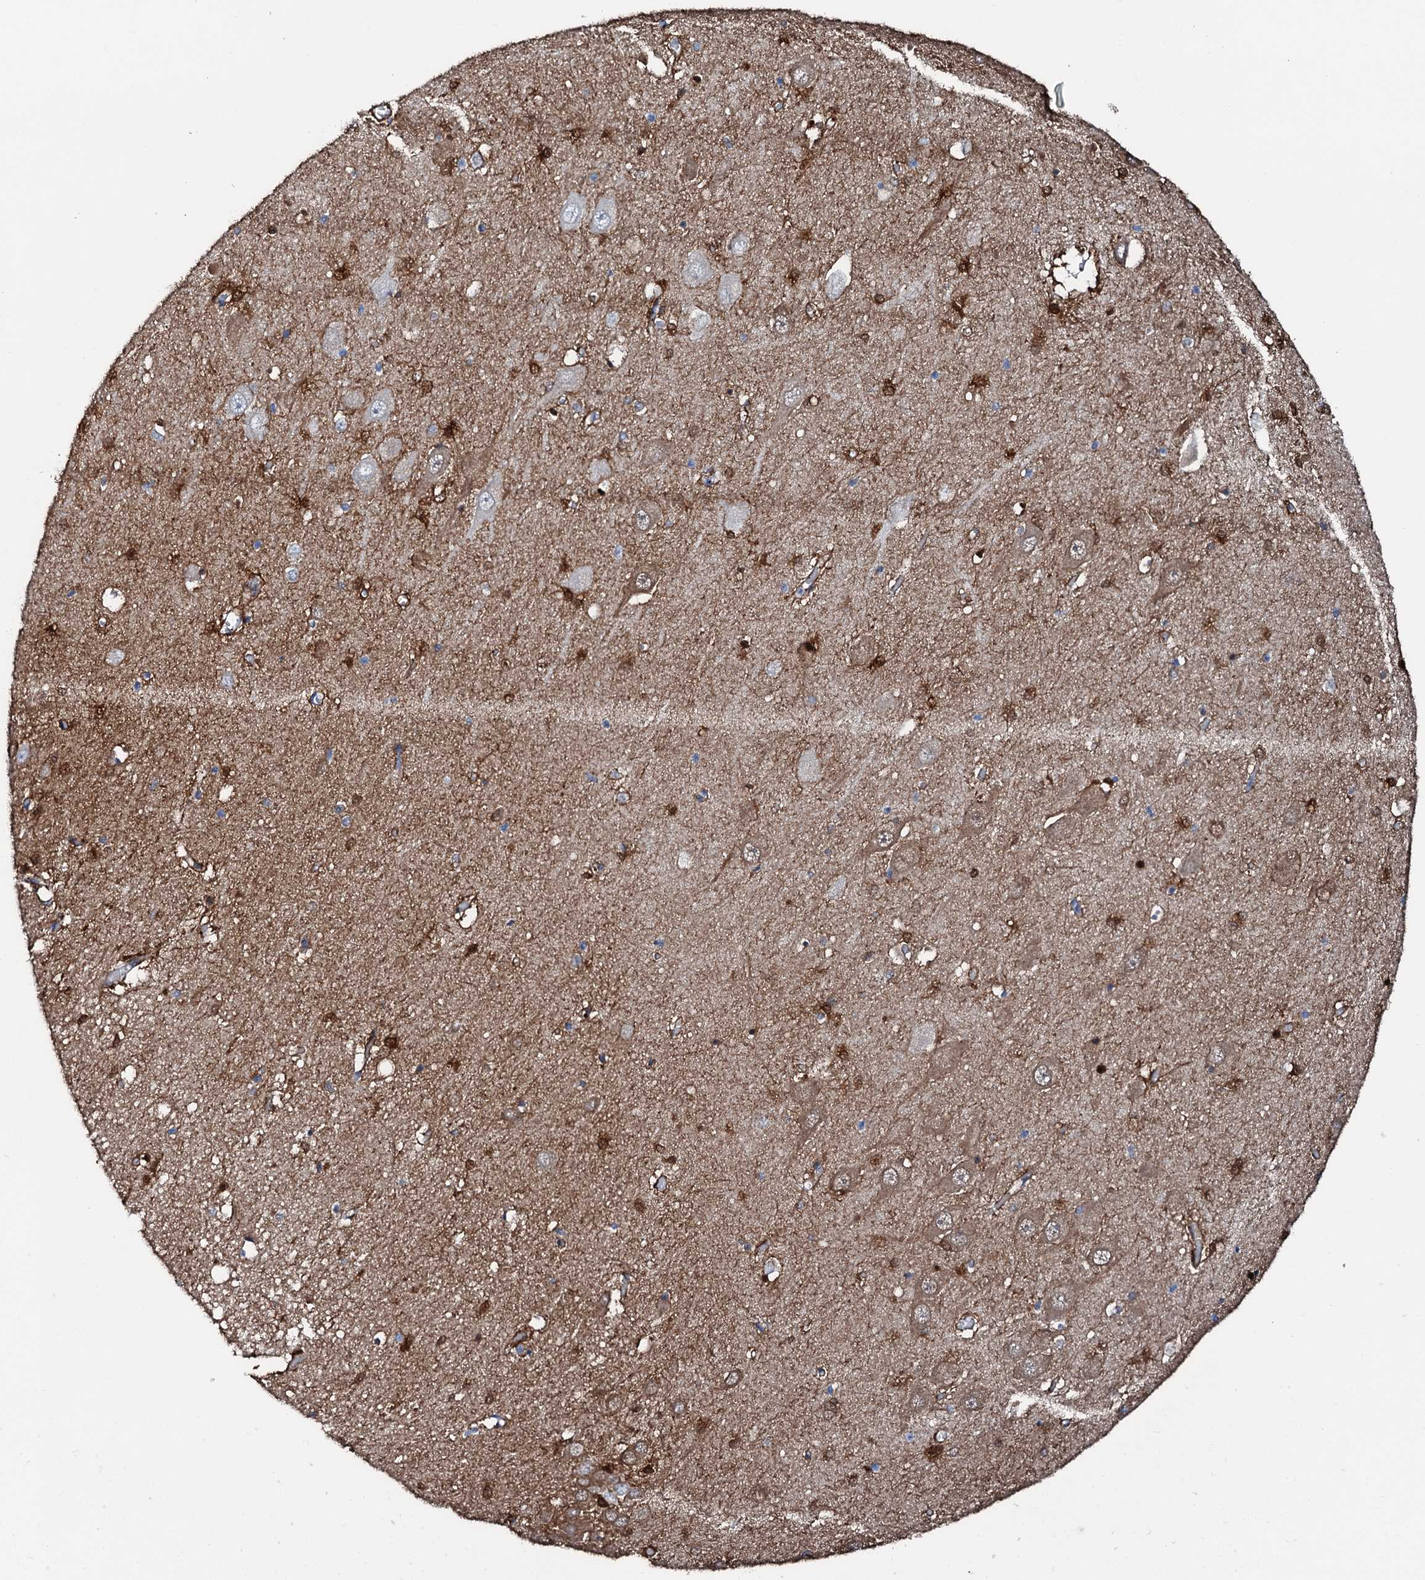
{"staining": {"intensity": "strong", "quantity": "25%-75%", "location": "cytoplasmic/membranous,nuclear"}, "tissue": "hippocampus", "cell_type": "Glial cells", "image_type": "normal", "snomed": [{"axis": "morphology", "description": "Normal tissue, NOS"}, {"axis": "topography", "description": "Hippocampus"}], "caption": "IHC micrograph of benign human hippocampus stained for a protein (brown), which reveals high levels of strong cytoplasmic/membranous,nuclear expression in about 25%-75% of glial cells.", "gene": "GFOD2", "patient": {"sex": "male", "age": 70}}